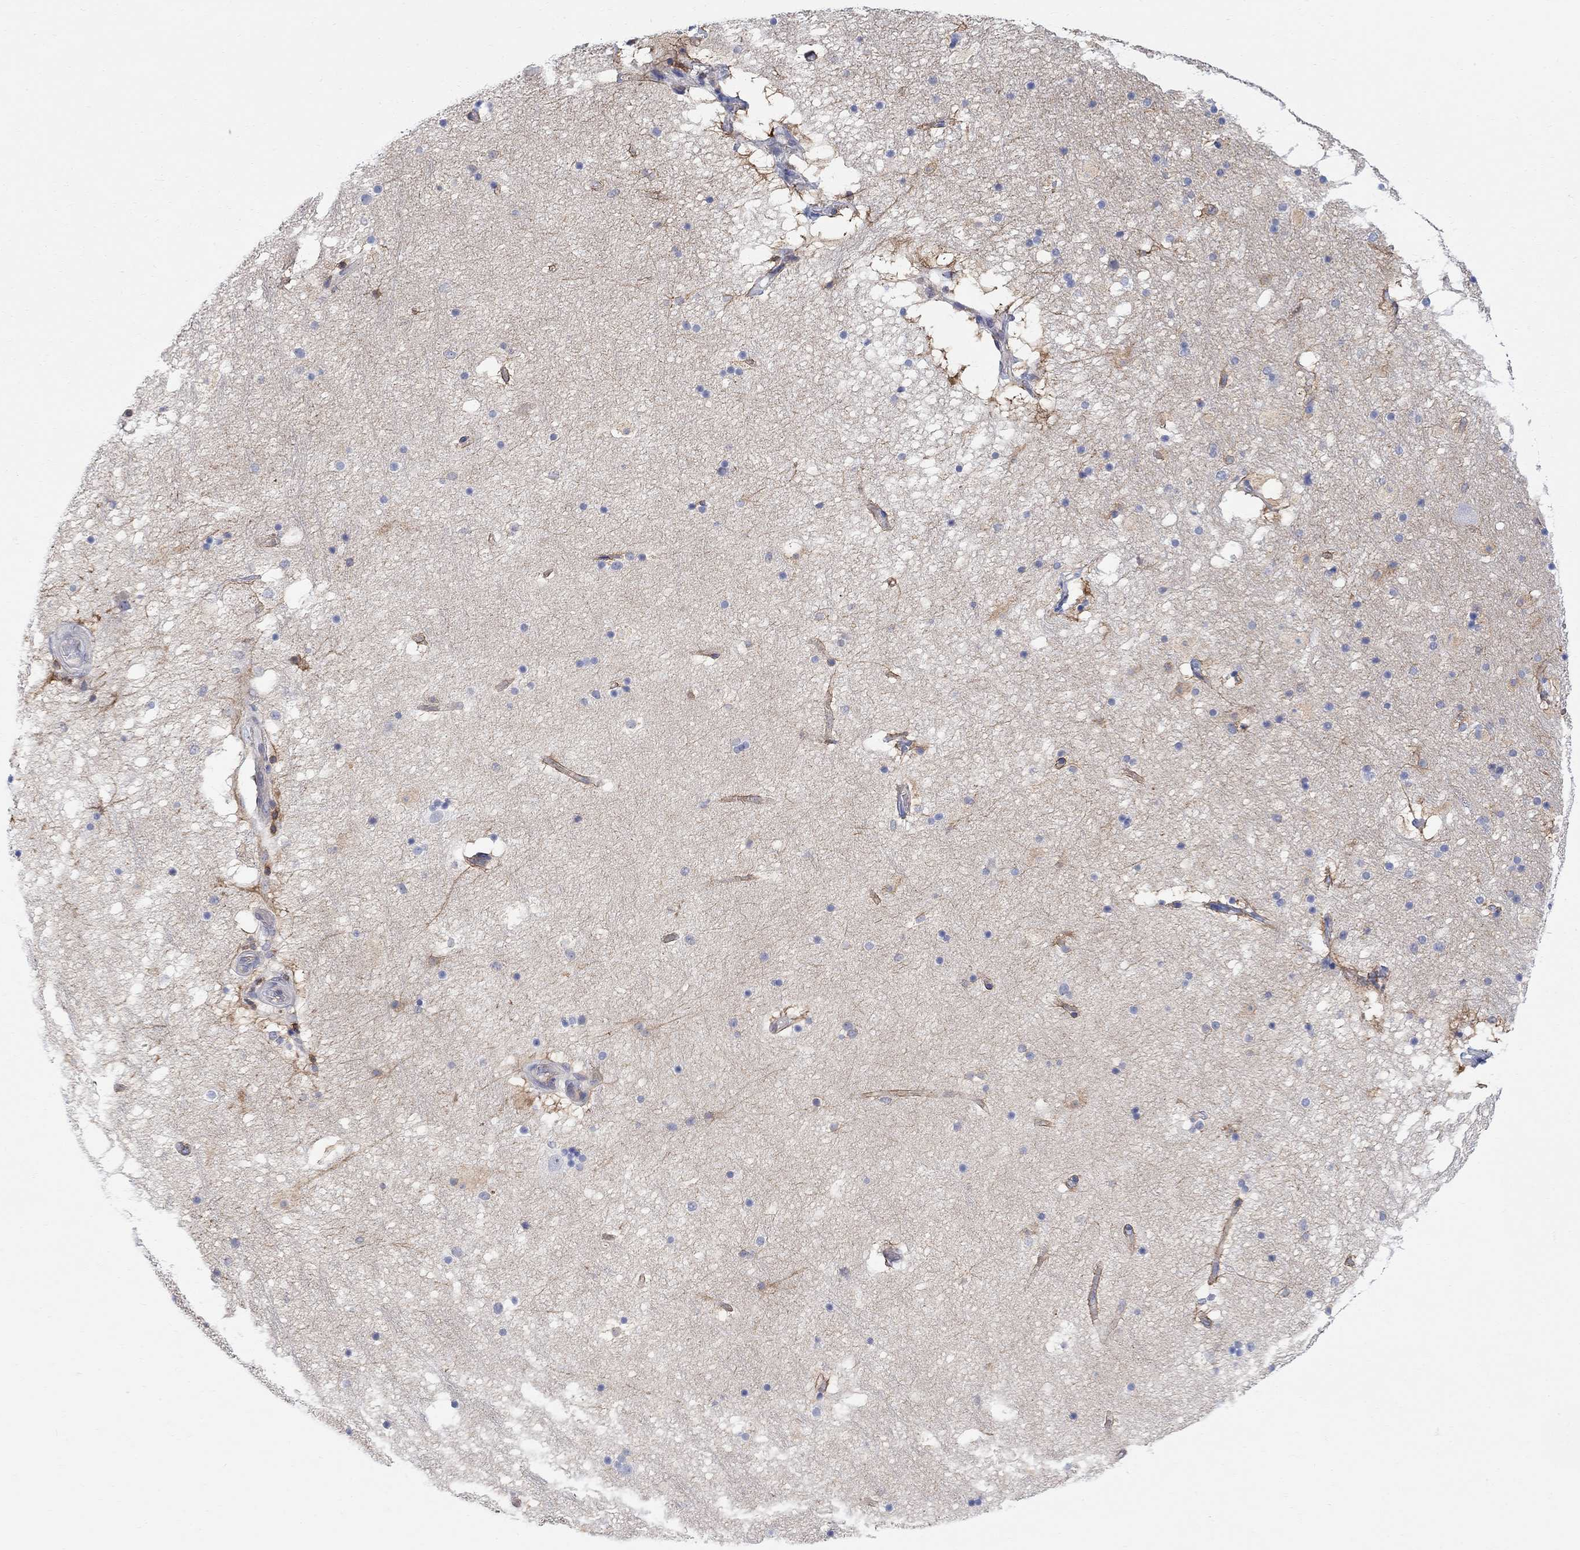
{"staining": {"intensity": "moderate", "quantity": "<25%", "location": "cytoplasmic/membranous"}, "tissue": "hippocampus", "cell_type": "Glial cells", "image_type": "normal", "snomed": [{"axis": "morphology", "description": "Normal tissue, NOS"}, {"axis": "topography", "description": "Hippocampus"}], "caption": "IHC image of unremarkable hippocampus: hippocampus stained using immunohistochemistry demonstrates low levels of moderate protein expression localized specifically in the cytoplasmic/membranous of glial cells, appearing as a cytoplasmic/membranous brown color.", "gene": "GBP5", "patient": {"sex": "male", "age": 51}}